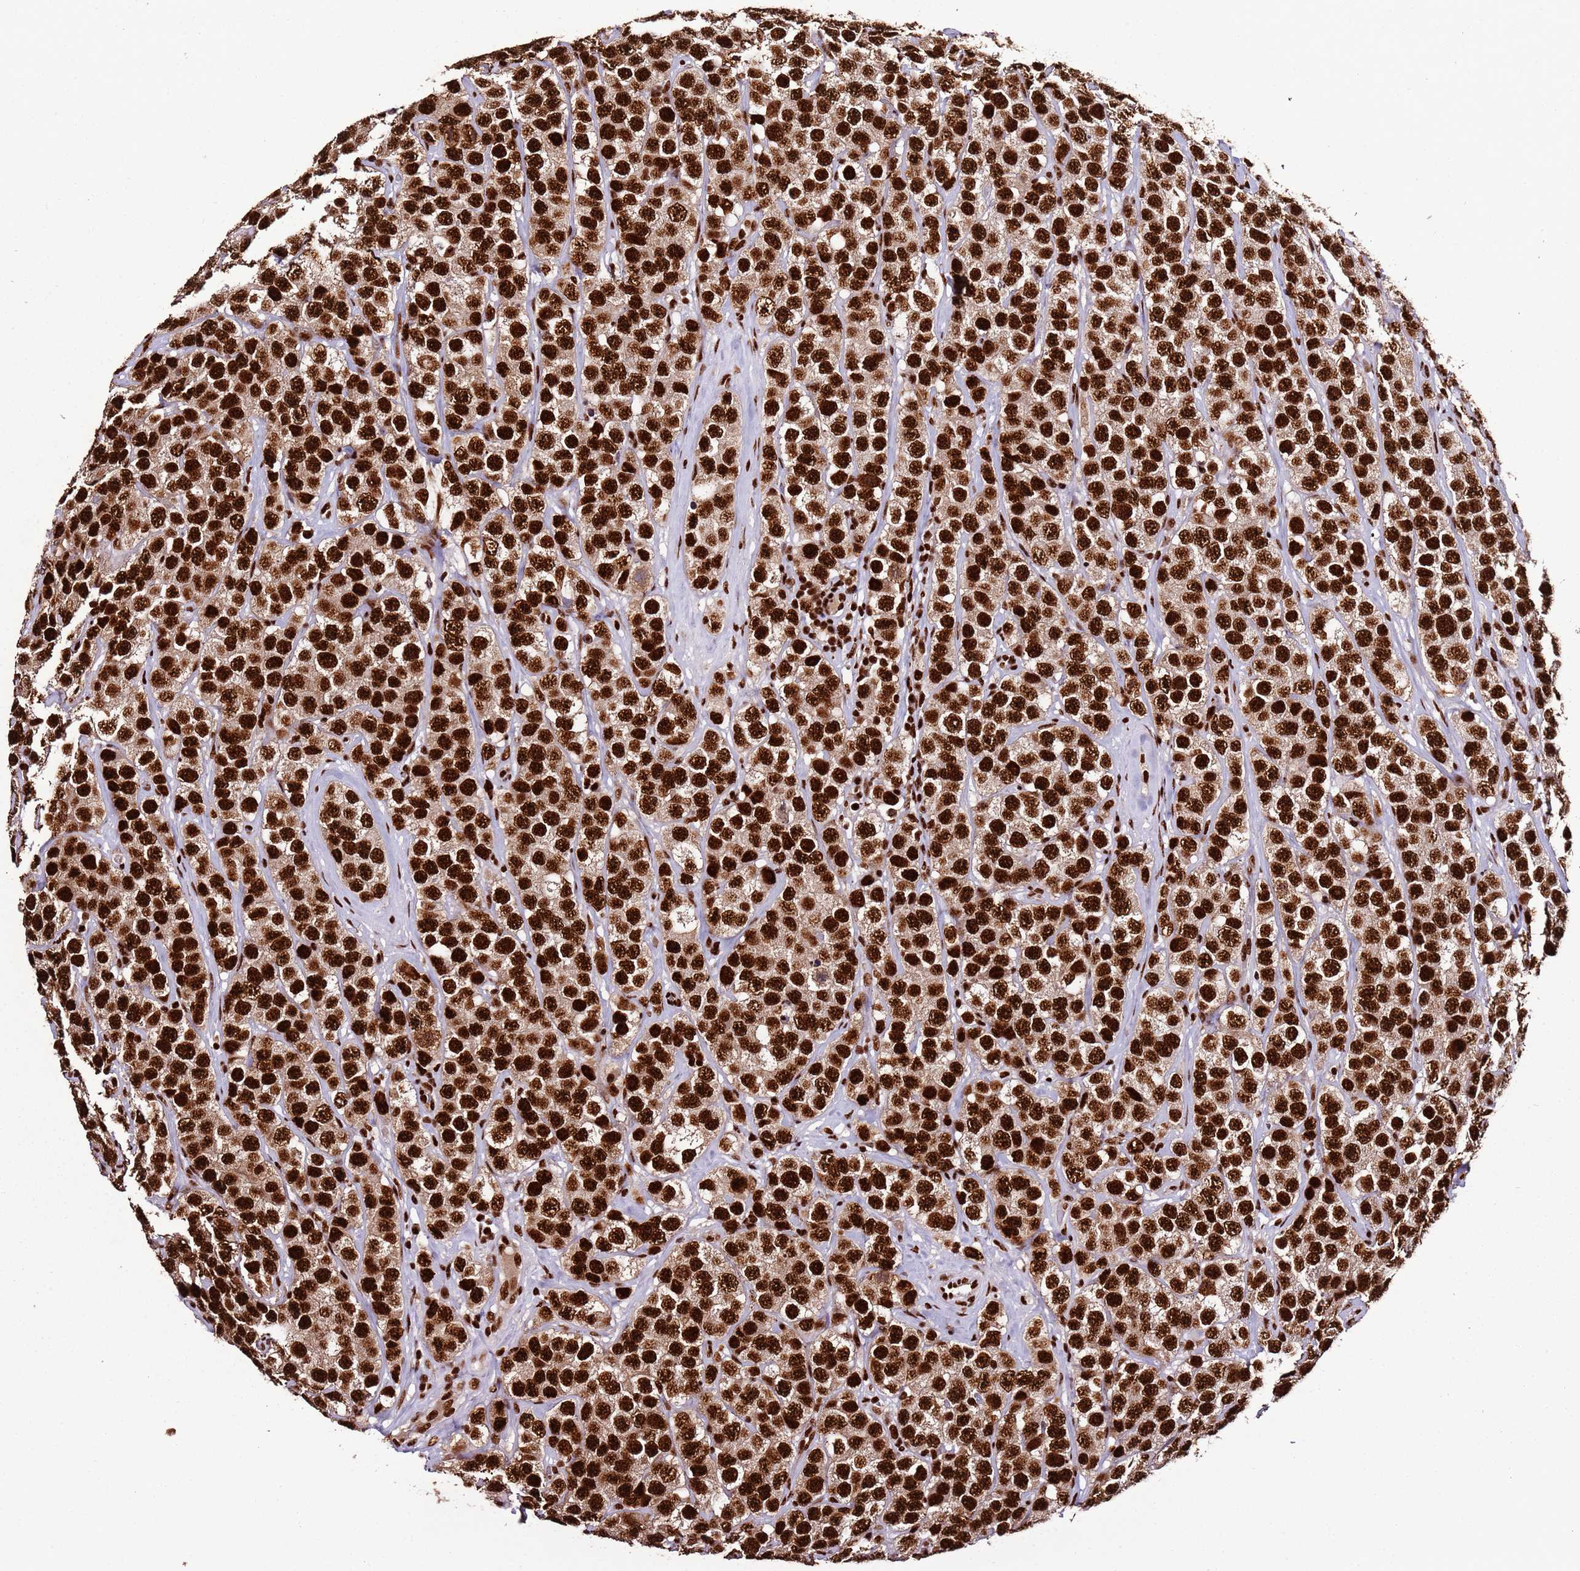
{"staining": {"intensity": "strong", "quantity": ">75%", "location": "nuclear"}, "tissue": "testis cancer", "cell_type": "Tumor cells", "image_type": "cancer", "snomed": [{"axis": "morphology", "description": "Seminoma, NOS"}, {"axis": "topography", "description": "Testis"}], "caption": "Immunohistochemistry (IHC) (DAB (3,3'-diaminobenzidine)) staining of seminoma (testis) exhibits strong nuclear protein positivity in about >75% of tumor cells.", "gene": "C6orf226", "patient": {"sex": "male", "age": 28}}